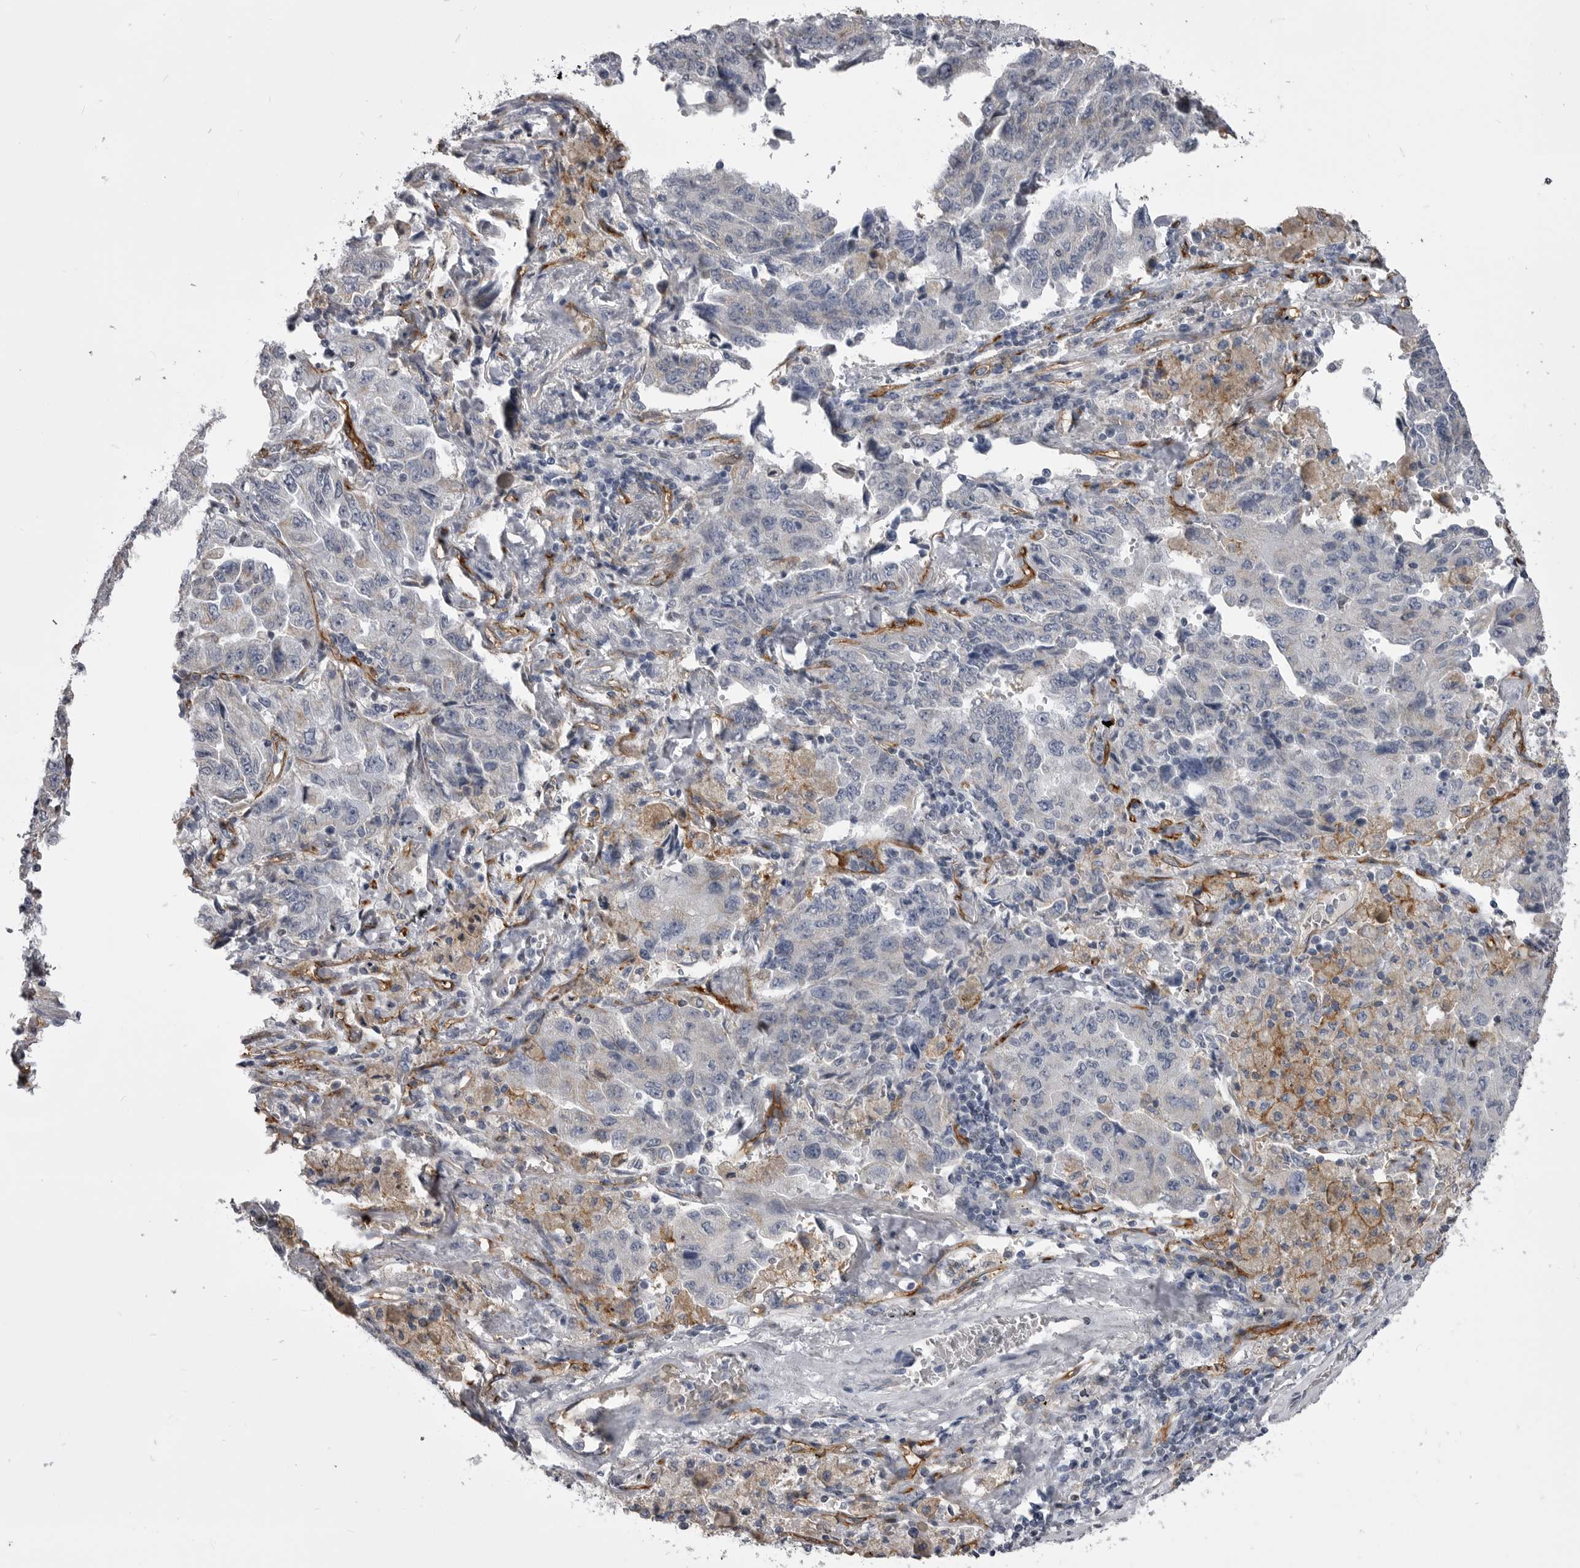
{"staining": {"intensity": "negative", "quantity": "none", "location": "none"}, "tissue": "lung cancer", "cell_type": "Tumor cells", "image_type": "cancer", "snomed": [{"axis": "morphology", "description": "Adenocarcinoma, NOS"}, {"axis": "topography", "description": "Lung"}], "caption": "Tumor cells are negative for protein expression in human lung cancer (adenocarcinoma).", "gene": "OPLAH", "patient": {"sex": "female", "age": 51}}